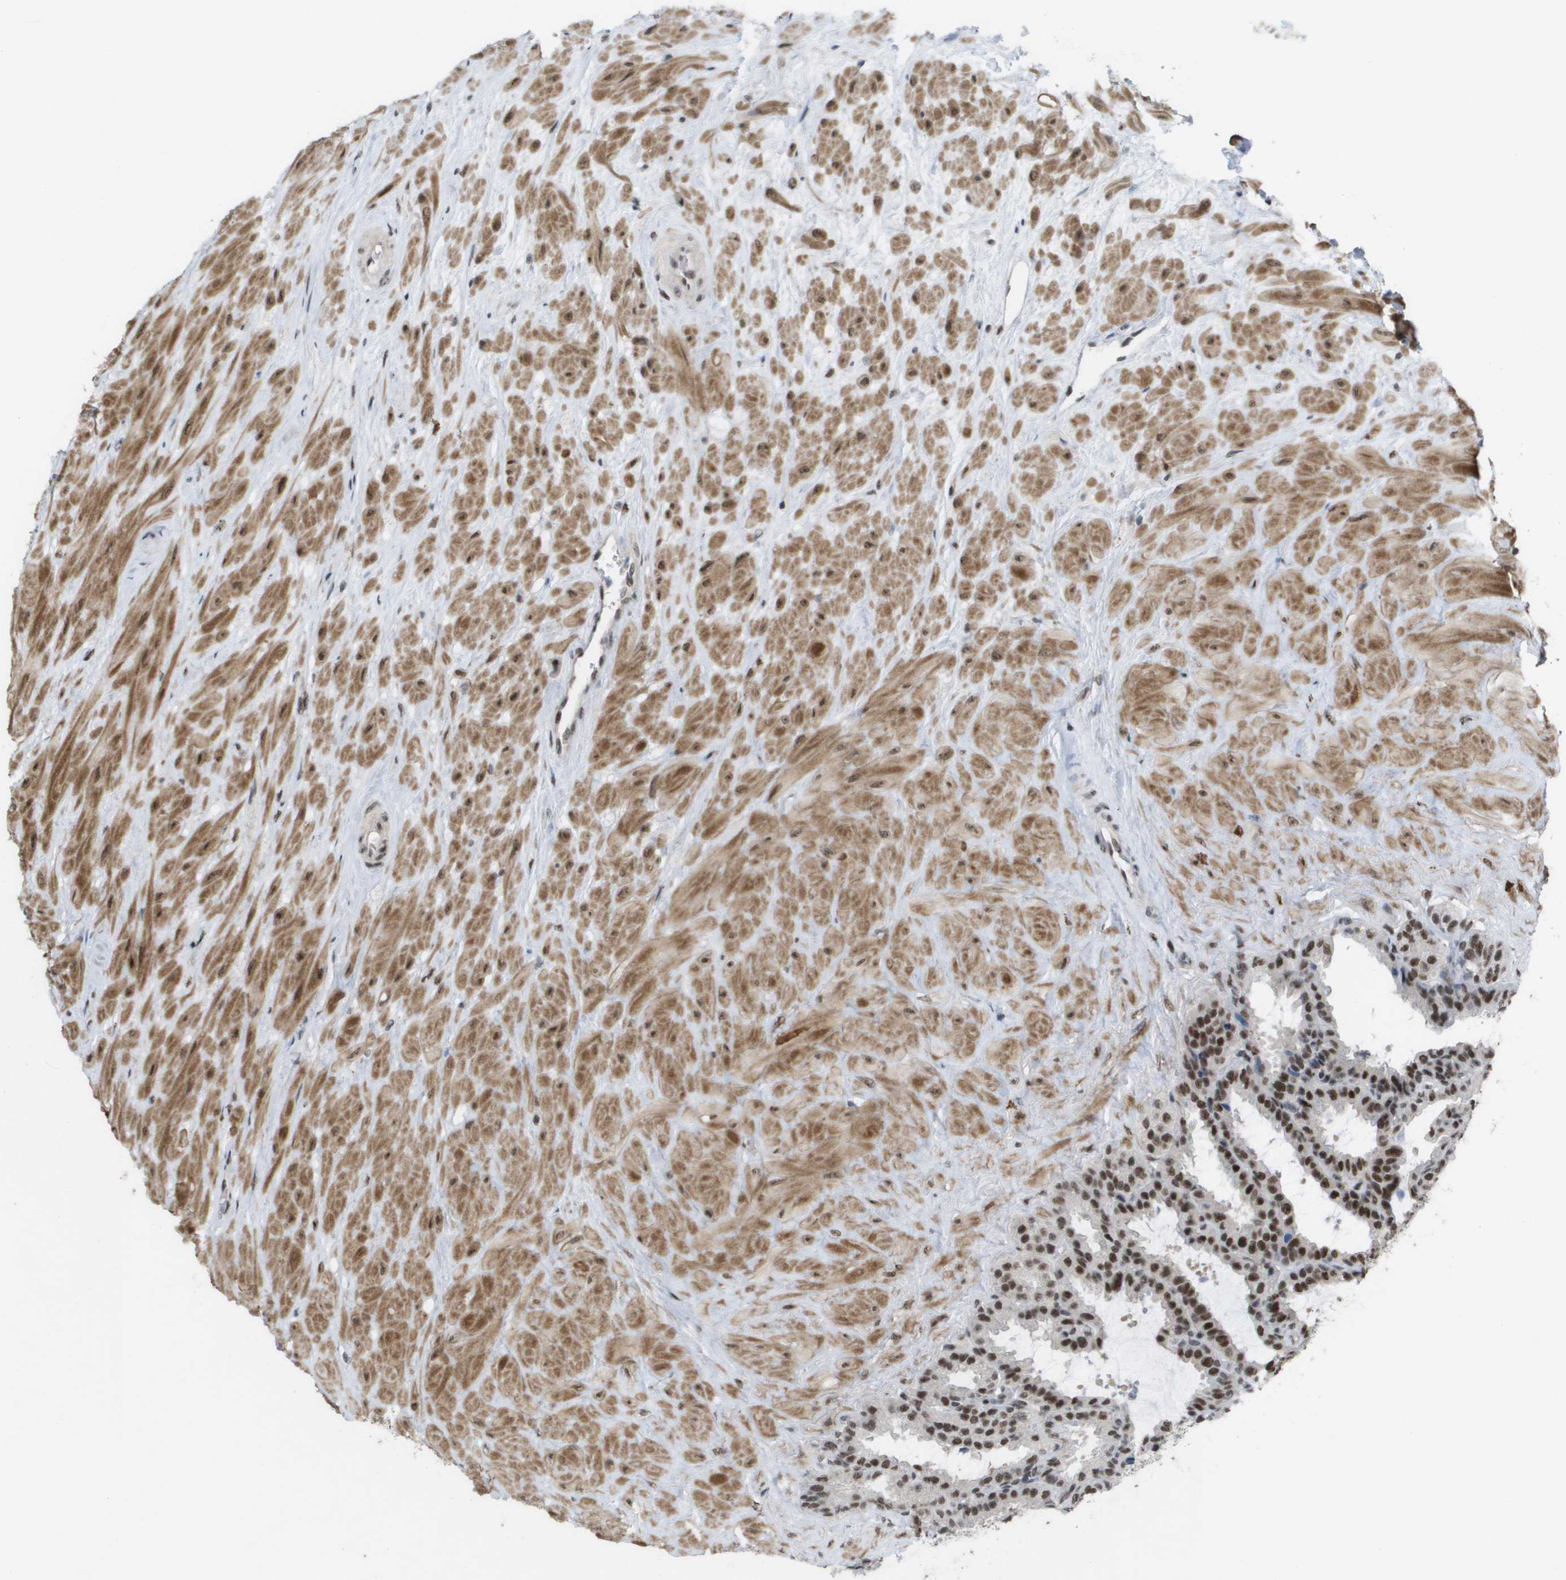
{"staining": {"intensity": "strong", "quantity": ">75%", "location": "nuclear"}, "tissue": "seminal vesicle", "cell_type": "Glandular cells", "image_type": "normal", "snomed": [{"axis": "morphology", "description": "Normal tissue, NOS"}, {"axis": "topography", "description": "Seminal veicle"}], "caption": "This photomicrograph exhibits immunohistochemistry (IHC) staining of normal human seminal vesicle, with high strong nuclear positivity in approximately >75% of glandular cells.", "gene": "CDT1", "patient": {"sex": "male", "age": 46}}